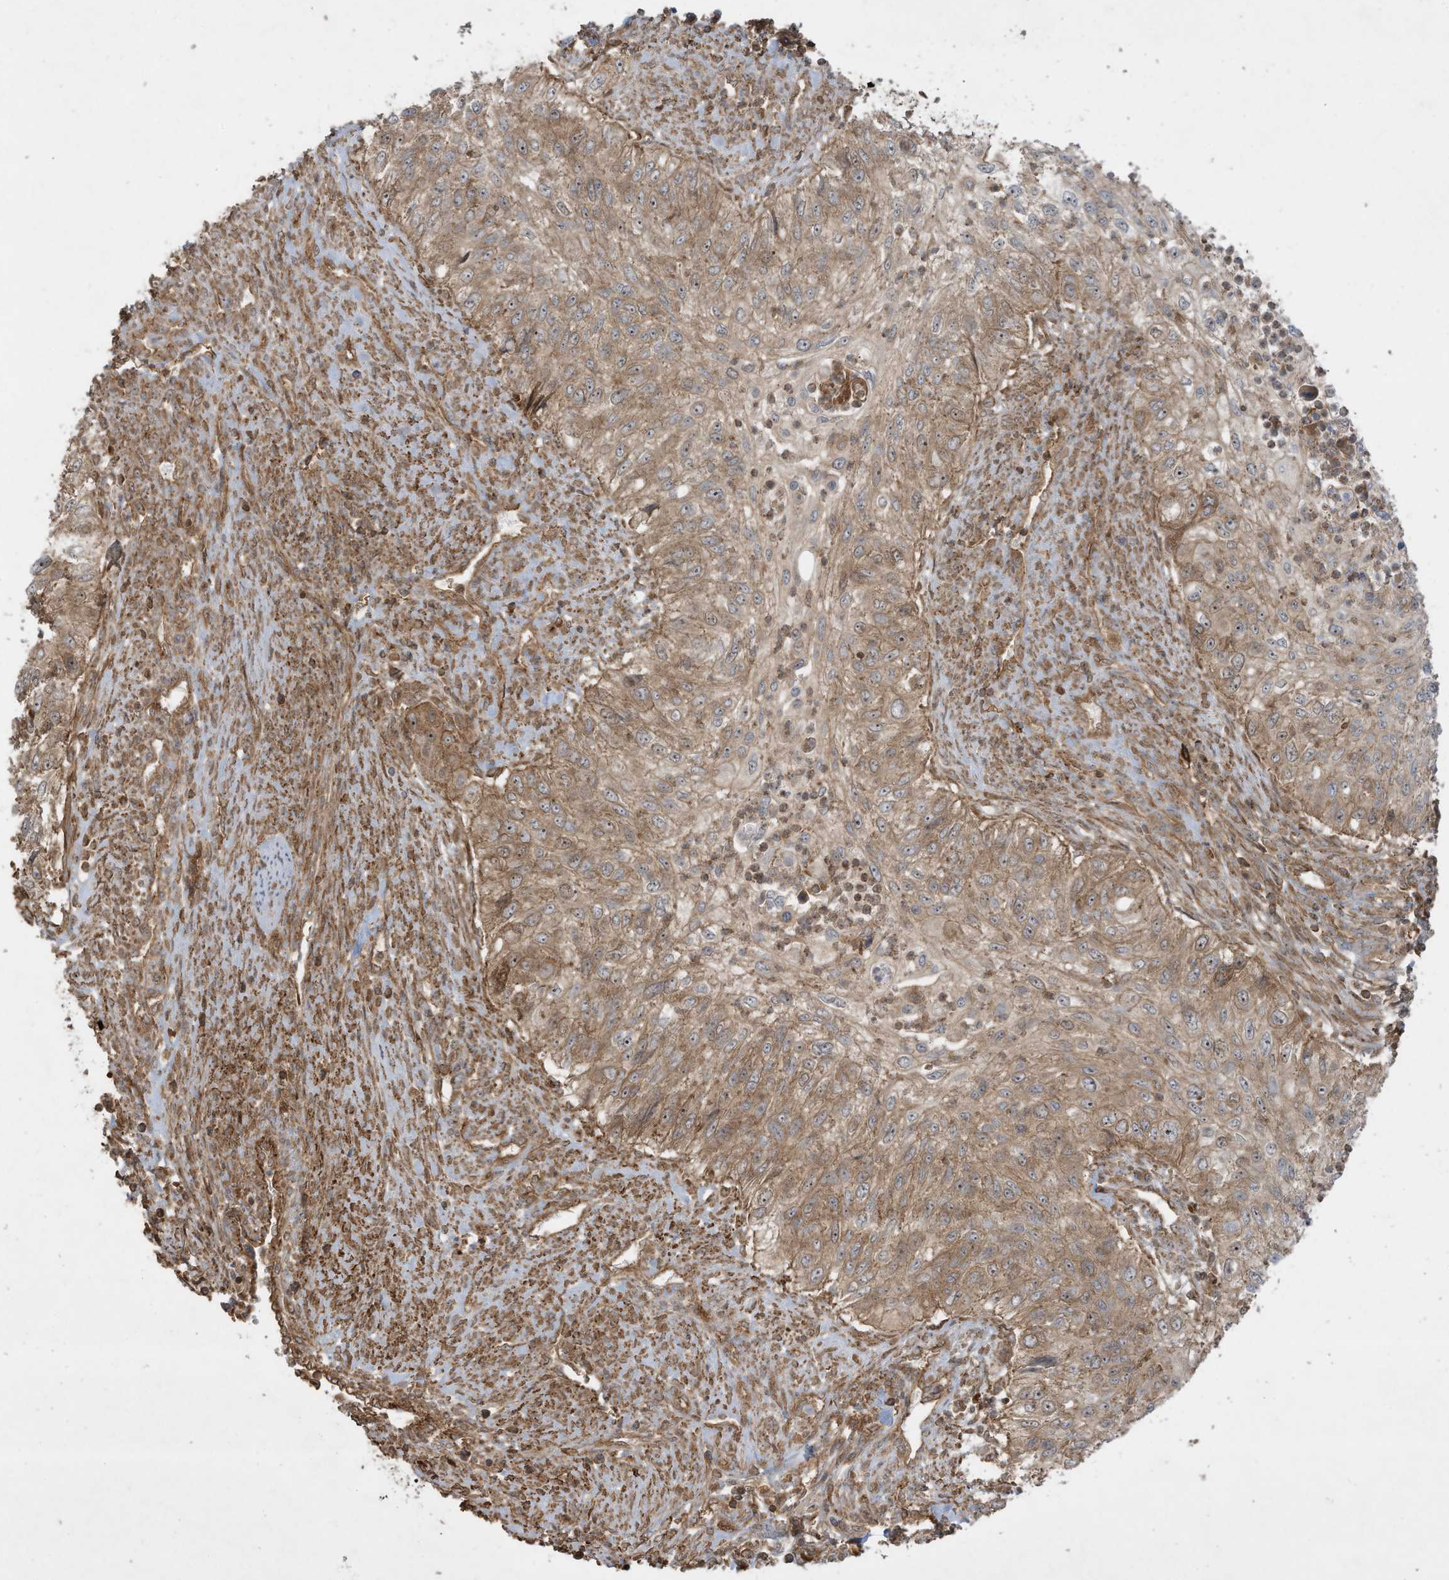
{"staining": {"intensity": "moderate", "quantity": ">75%", "location": "cytoplasmic/membranous"}, "tissue": "urothelial cancer", "cell_type": "Tumor cells", "image_type": "cancer", "snomed": [{"axis": "morphology", "description": "Urothelial carcinoma, High grade"}, {"axis": "topography", "description": "Urinary bladder"}], "caption": "Immunohistochemical staining of human urothelial cancer reveals medium levels of moderate cytoplasmic/membranous expression in about >75% of tumor cells.", "gene": "DDIT4", "patient": {"sex": "female", "age": 60}}